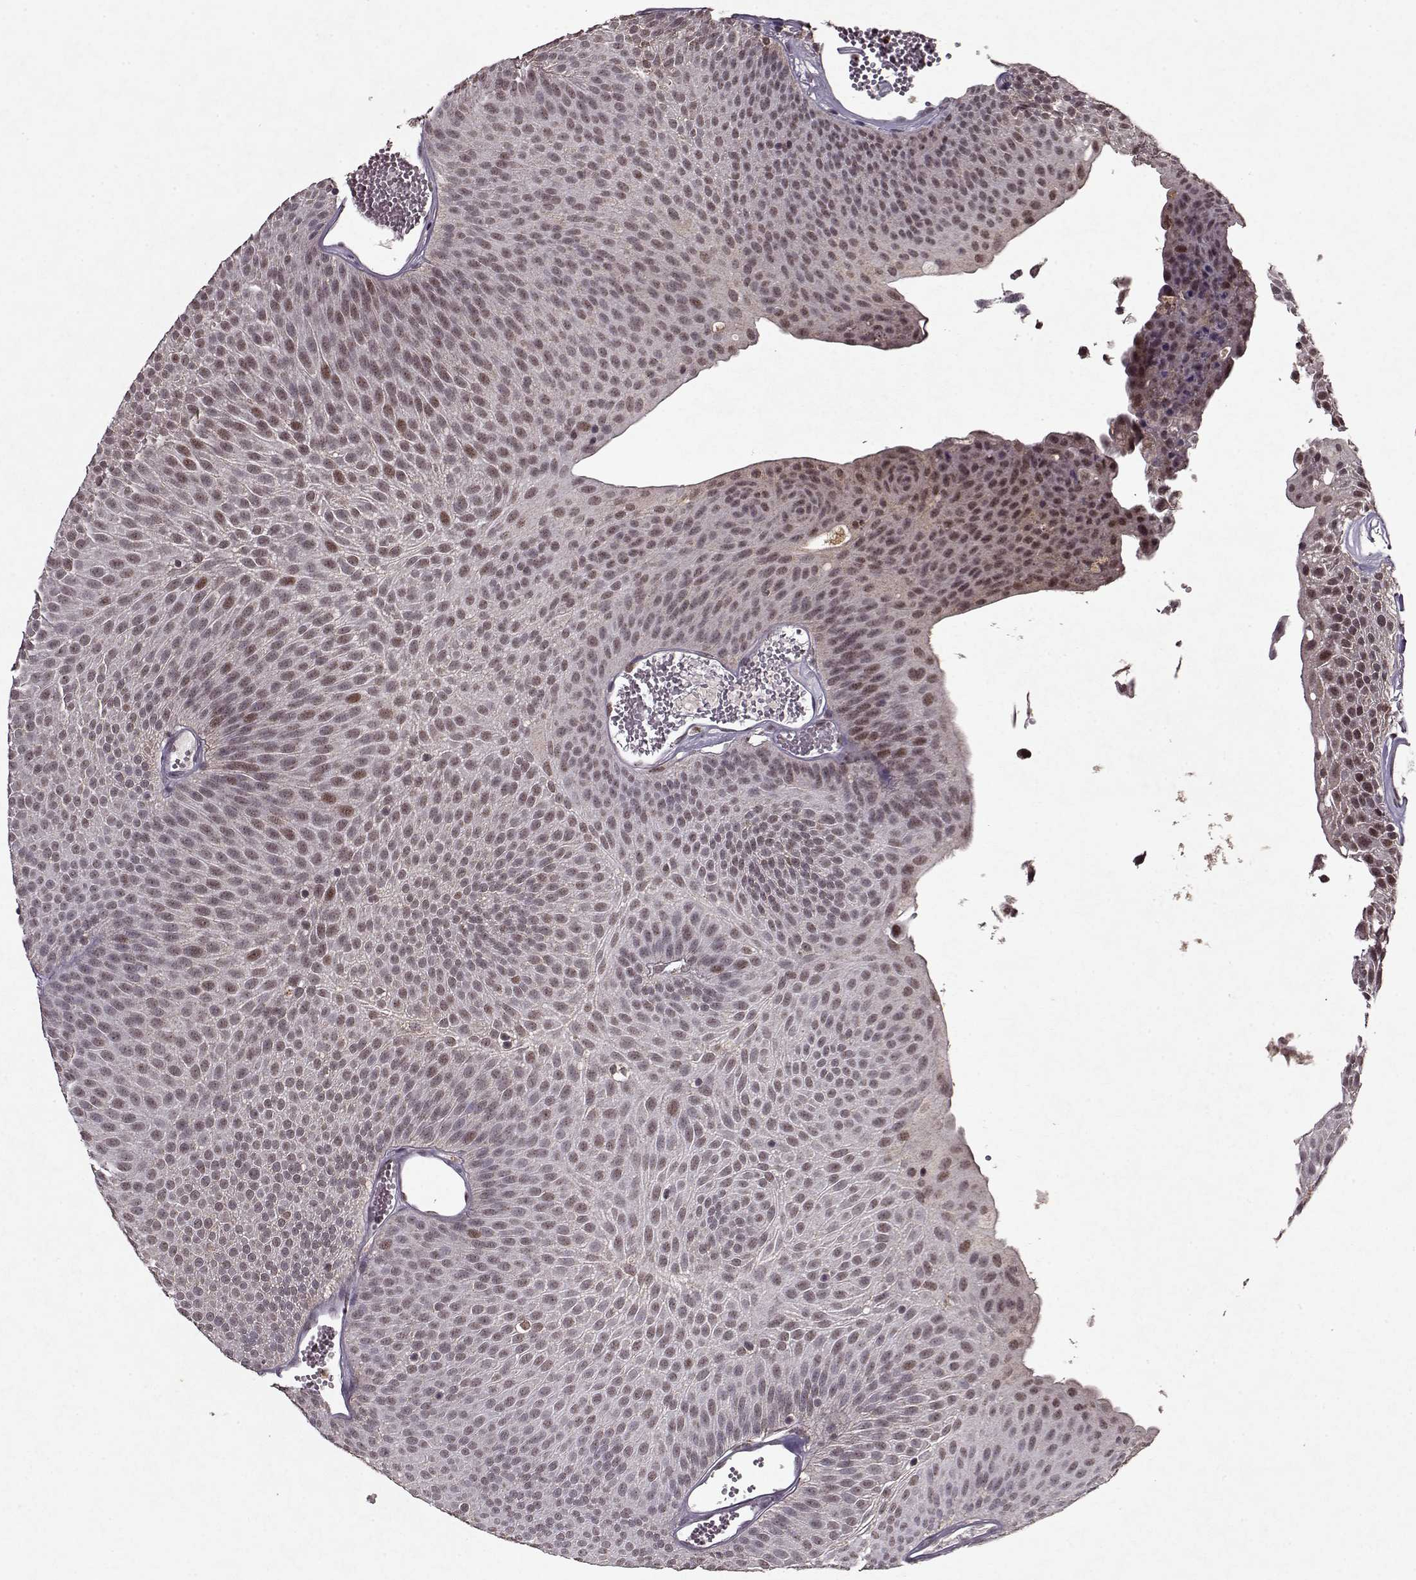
{"staining": {"intensity": "moderate", "quantity": "<25%", "location": "nuclear"}, "tissue": "urothelial cancer", "cell_type": "Tumor cells", "image_type": "cancer", "snomed": [{"axis": "morphology", "description": "Urothelial carcinoma, Low grade"}, {"axis": "topography", "description": "Urinary bladder"}], "caption": "Human urothelial carcinoma (low-grade) stained for a protein (brown) shows moderate nuclear positive staining in about <25% of tumor cells.", "gene": "PSMA7", "patient": {"sex": "male", "age": 52}}